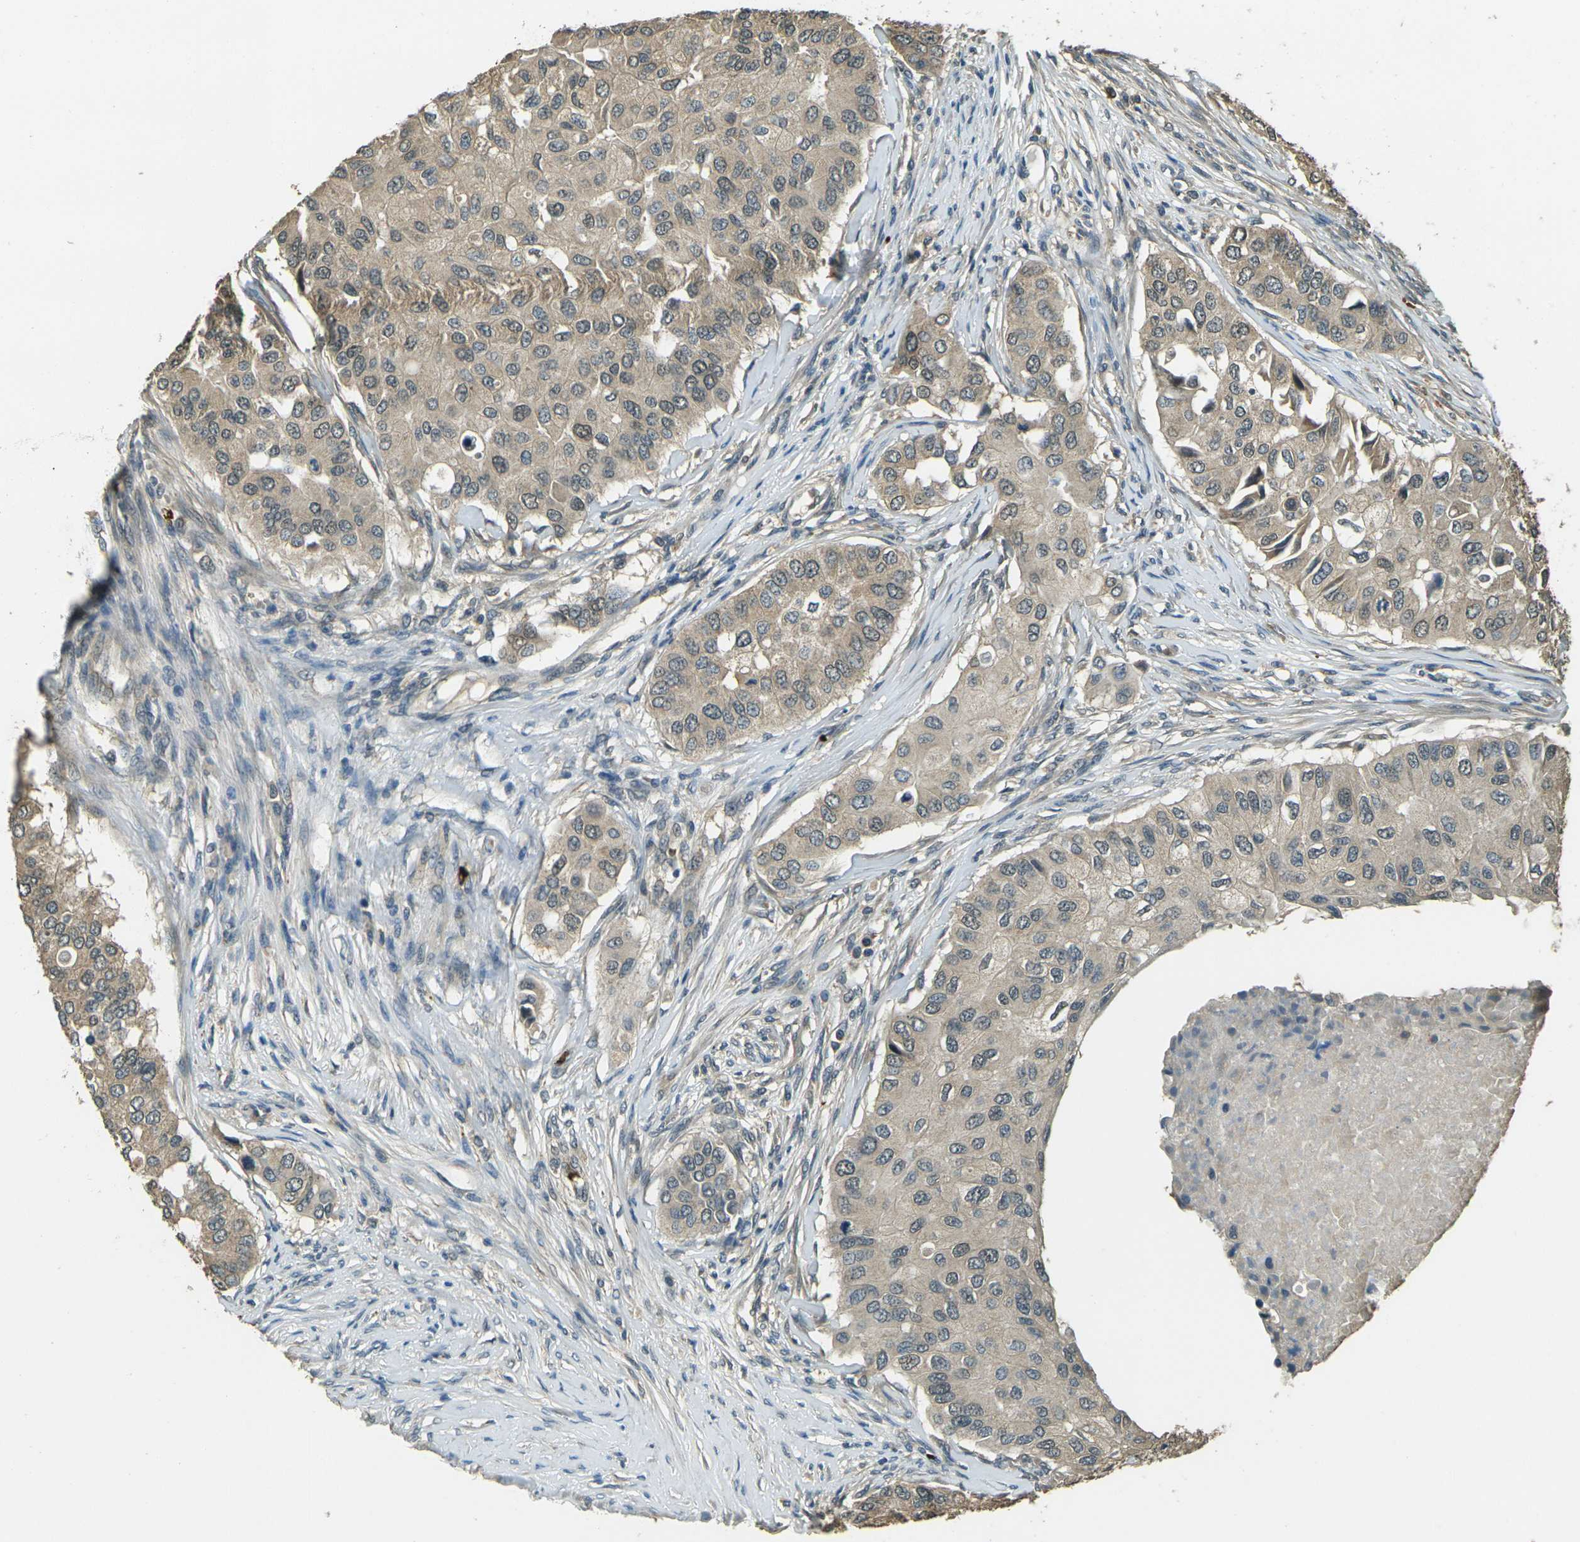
{"staining": {"intensity": "weak", "quantity": ">75%", "location": "cytoplasmic/membranous"}, "tissue": "breast cancer", "cell_type": "Tumor cells", "image_type": "cancer", "snomed": [{"axis": "morphology", "description": "Normal tissue, NOS"}, {"axis": "morphology", "description": "Duct carcinoma"}, {"axis": "topography", "description": "Breast"}], "caption": "DAB (3,3'-diaminobenzidine) immunohistochemical staining of infiltrating ductal carcinoma (breast) exhibits weak cytoplasmic/membranous protein staining in approximately >75% of tumor cells.", "gene": "TOR1A", "patient": {"sex": "female", "age": 49}}